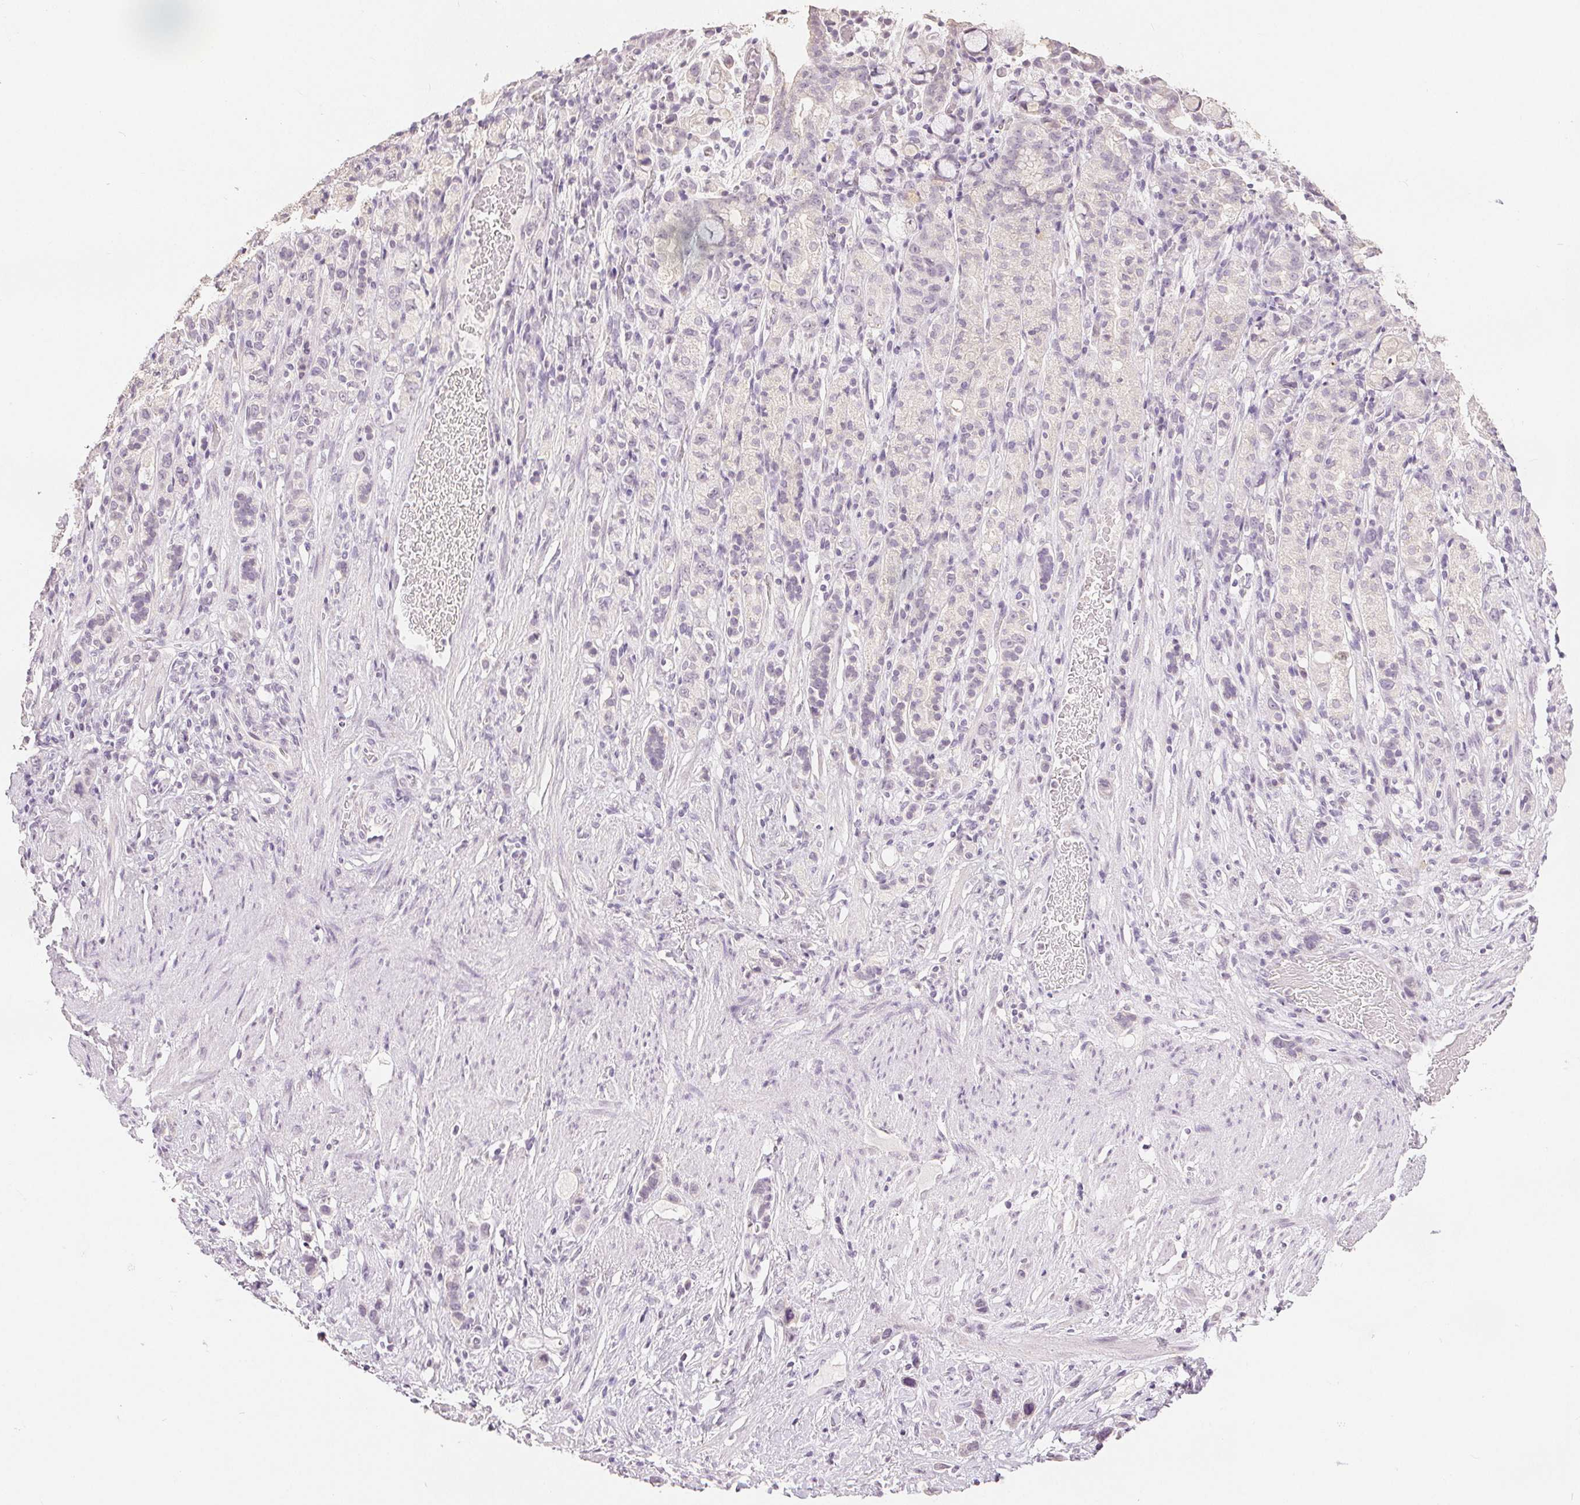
{"staining": {"intensity": "negative", "quantity": "none", "location": "none"}, "tissue": "stomach cancer", "cell_type": "Tumor cells", "image_type": "cancer", "snomed": [{"axis": "morphology", "description": "Adenocarcinoma, NOS"}, {"axis": "topography", "description": "Stomach"}], "caption": "High magnification brightfield microscopy of stomach cancer stained with DAB (3,3'-diaminobenzidine) (brown) and counterstained with hematoxylin (blue): tumor cells show no significant staining.", "gene": "SLC27A5", "patient": {"sex": "female", "age": 65}}